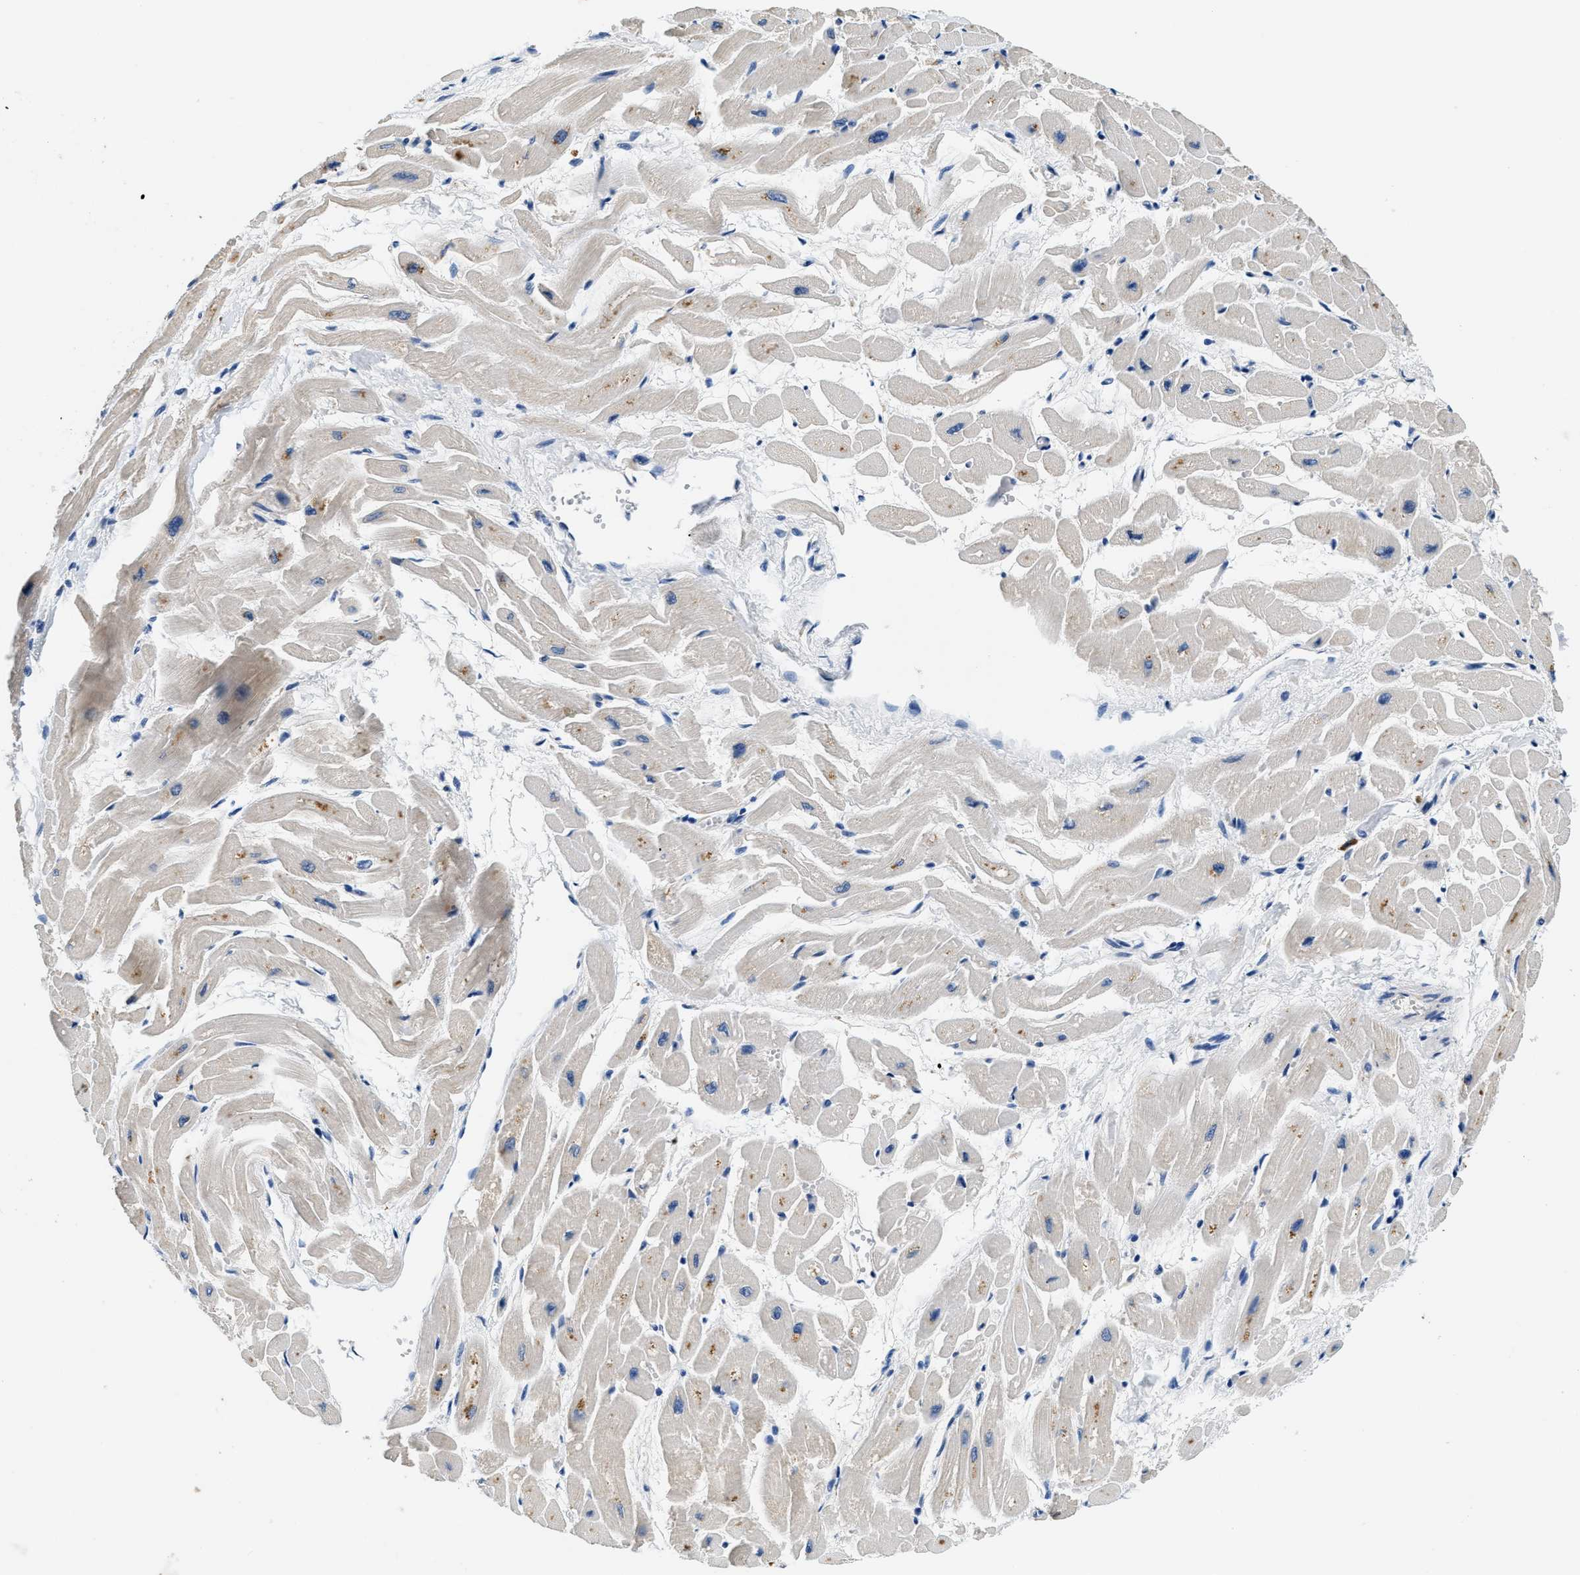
{"staining": {"intensity": "moderate", "quantity": "25%-75%", "location": "cytoplasmic/membranous"}, "tissue": "heart muscle", "cell_type": "Cardiomyocytes", "image_type": "normal", "snomed": [{"axis": "morphology", "description": "Normal tissue, NOS"}, {"axis": "topography", "description": "Heart"}], "caption": "Cardiomyocytes show medium levels of moderate cytoplasmic/membranous expression in approximately 25%-75% of cells in normal human heart muscle.", "gene": "ALDH3A2", "patient": {"sex": "male", "age": 45}}